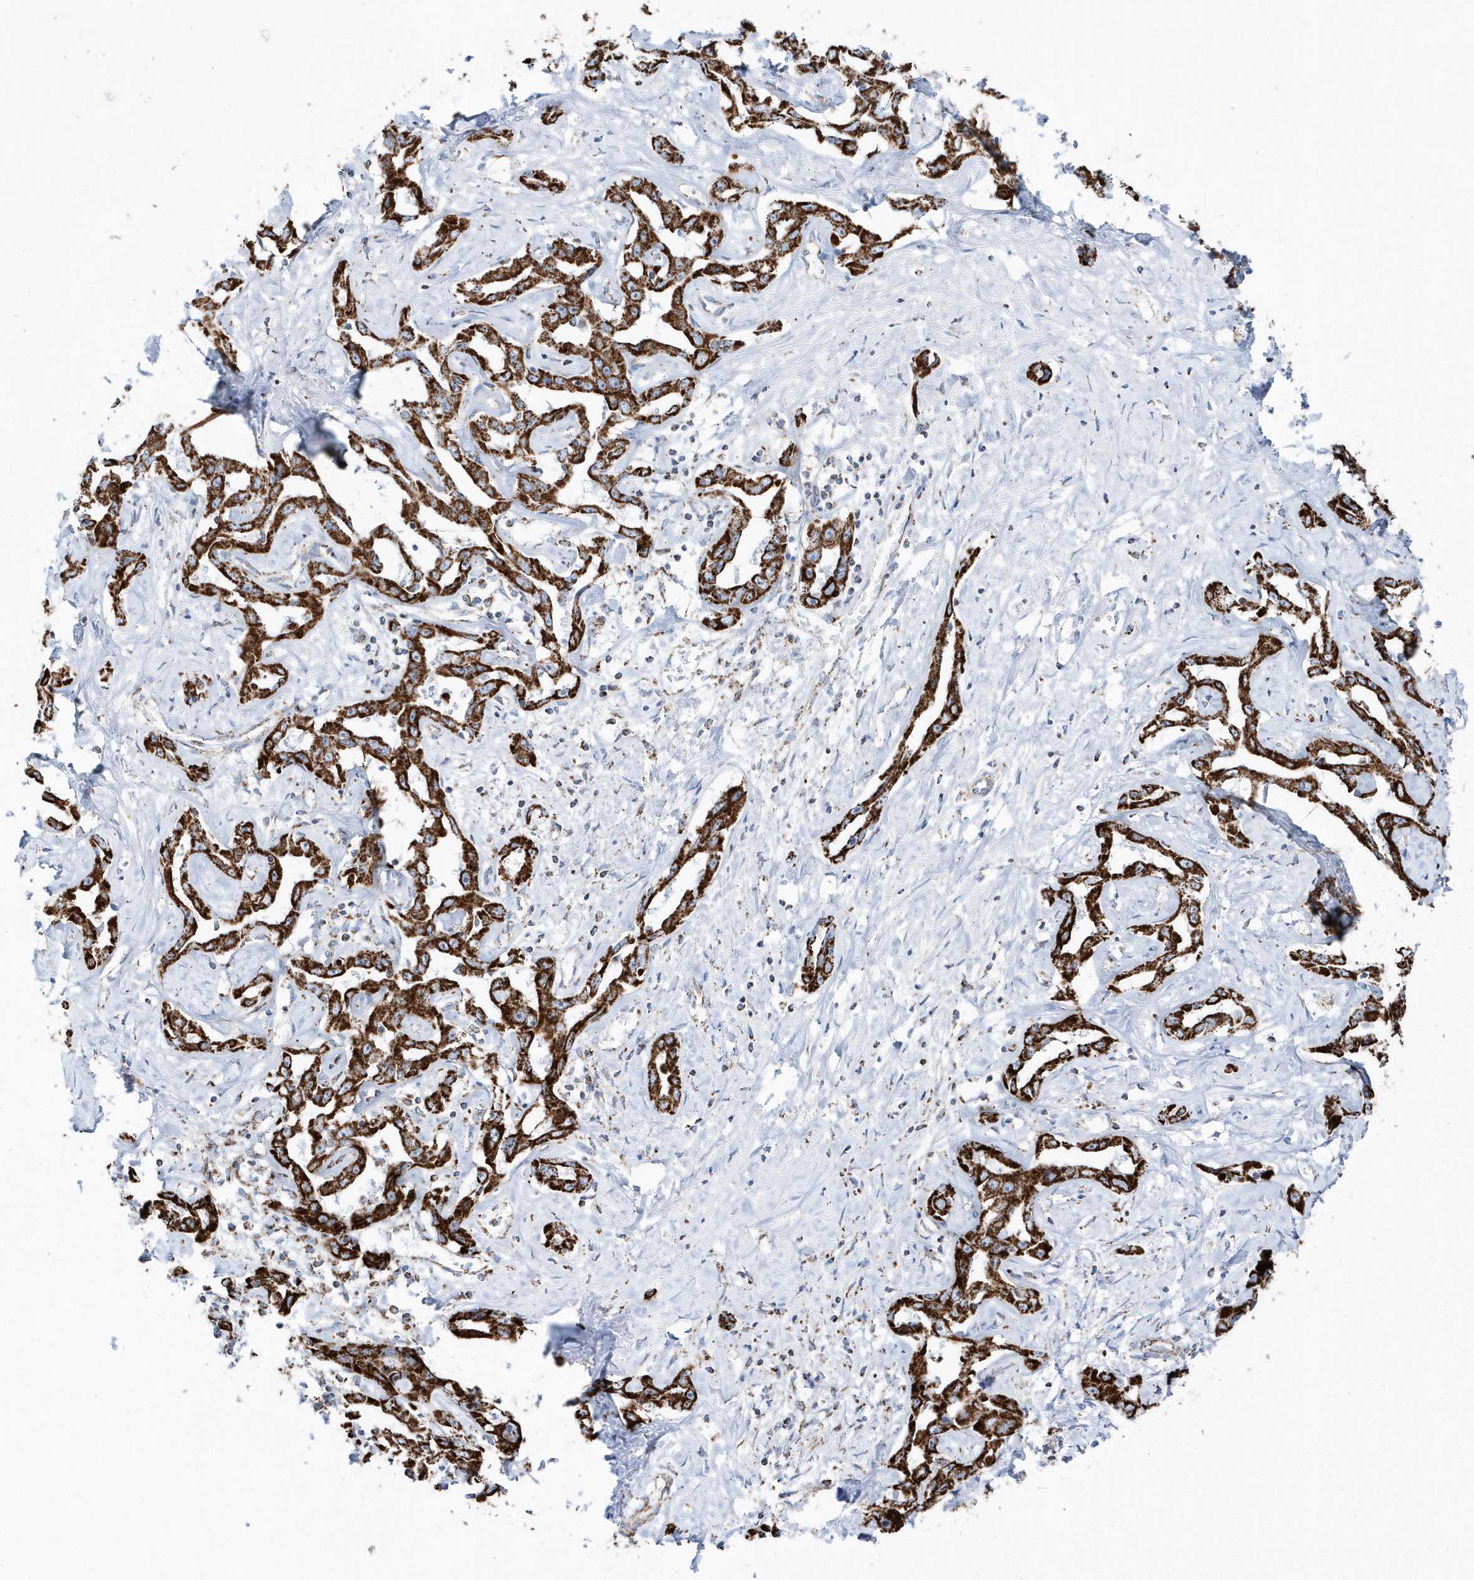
{"staining": {"intensity": "strong", "quantity": ">75%", "location": "cytoplasmic/membranous"}, "tissue": "liver cancer", "cell_type": "Tumor cells", "image_type": "cancer", "snomed": [{"axis": "morphology", "description": "Cholangiocarcinoma"}, {"axis": "topography", "description": "Liver"}], "caption": "About >75% of tumor cells in liver cancer reveal strong cytoplasmic/membranous protein staining as visualized by brown immunohistochemical staining.", "gene": "TMCO6", "patient": {"sex": "male", "age": 59}}